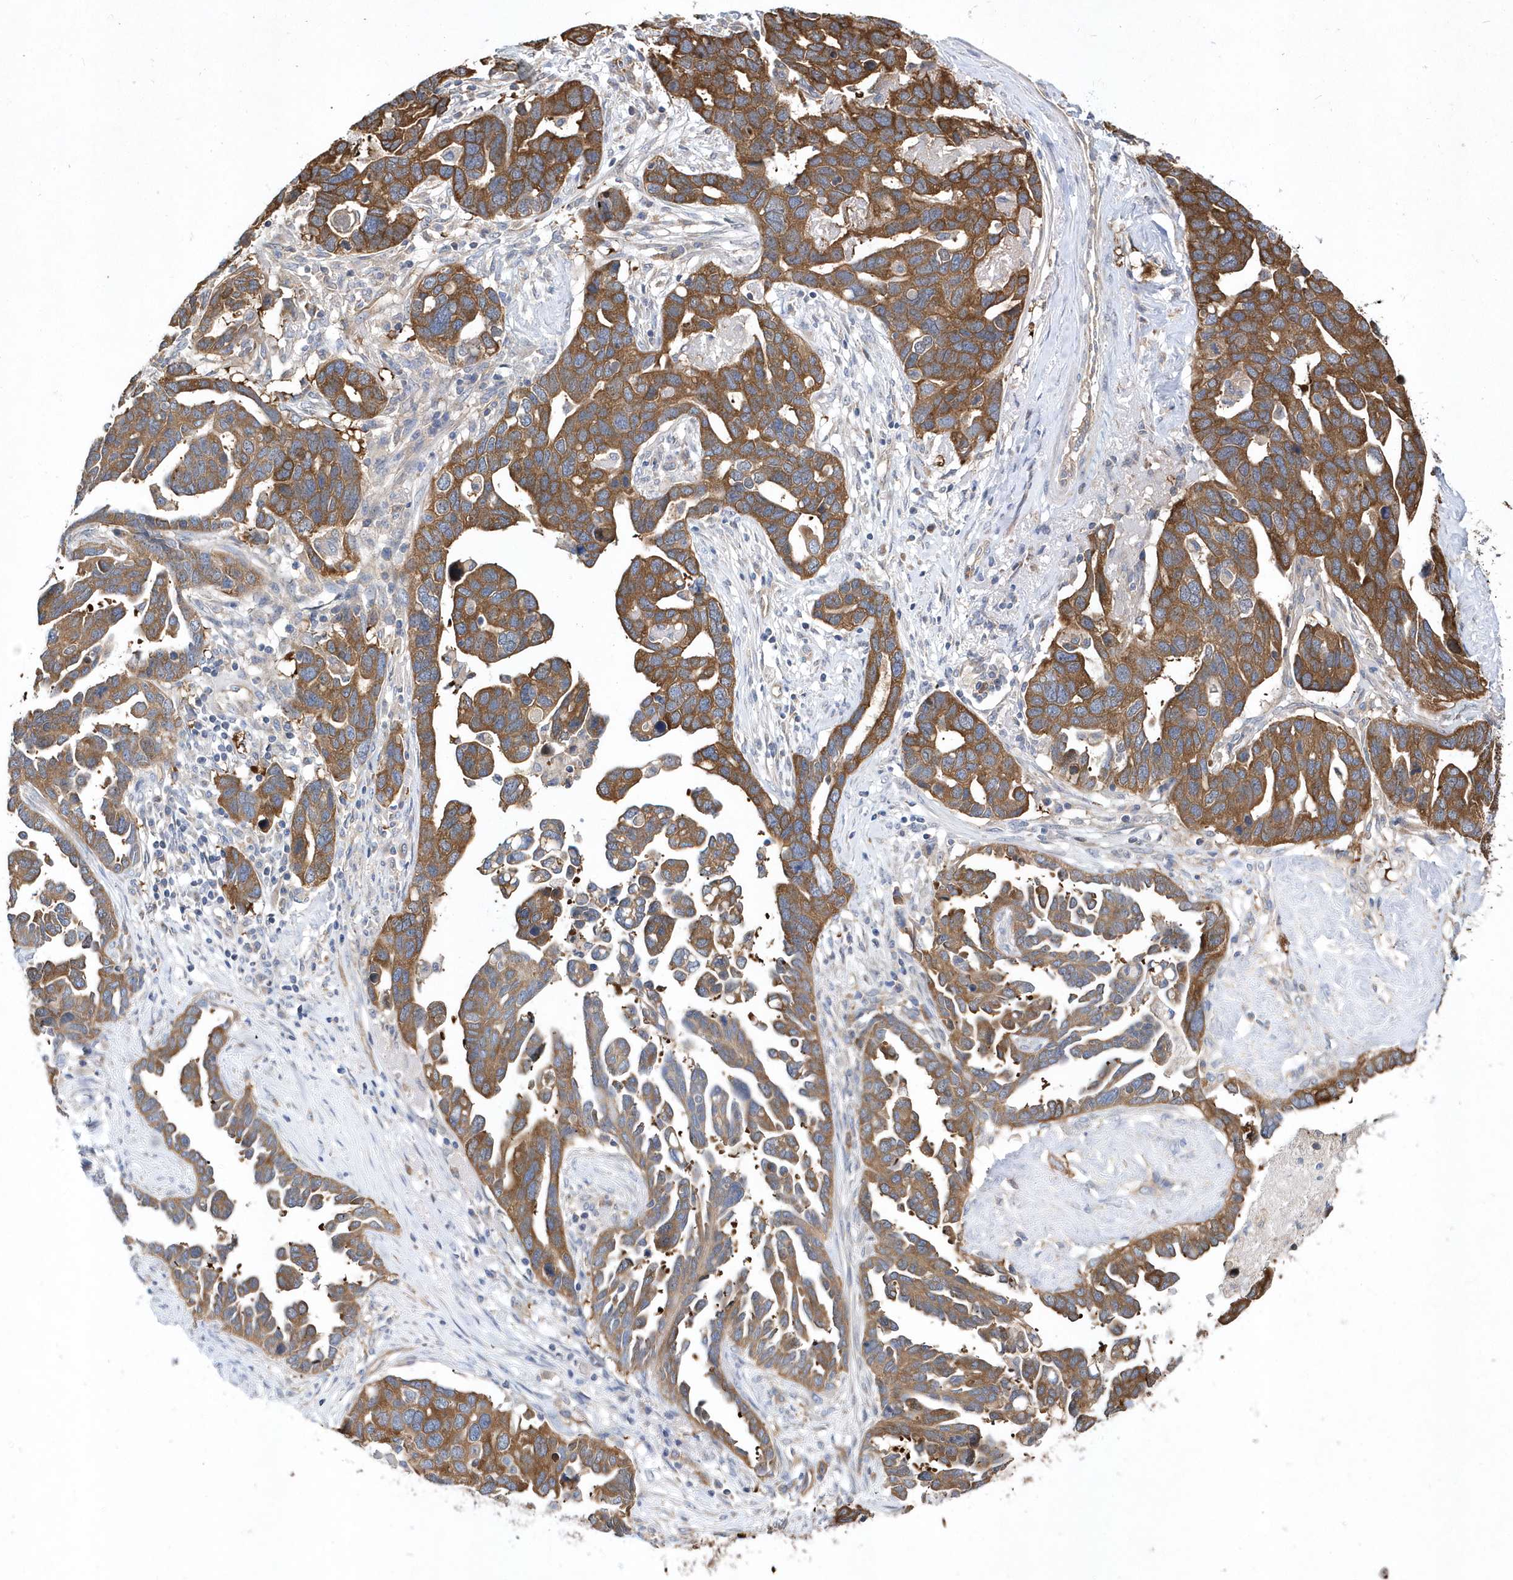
{"staining": {"intensity": "moderate", "quantity": ">75%", "location": "cytoplasmic/membranous"}, "tissue": "ovarian cancer", "cell_type": "Tumor cells", "image_type": "cancer", "snomed": [{"axis": "morphology", "description": "Cystadenocarcinoma, serous, NOS"}, {"axis": "topography", "description": "Ovary"}], "caption": "About >75% of tumor cells in ovarian cancer reveal moderate cytoplasmic/membranous protein staining as visualized by brown immunohistochemical staining.", "gene": "JKAMP", "patient": {"sex": "female", "age": 54}}